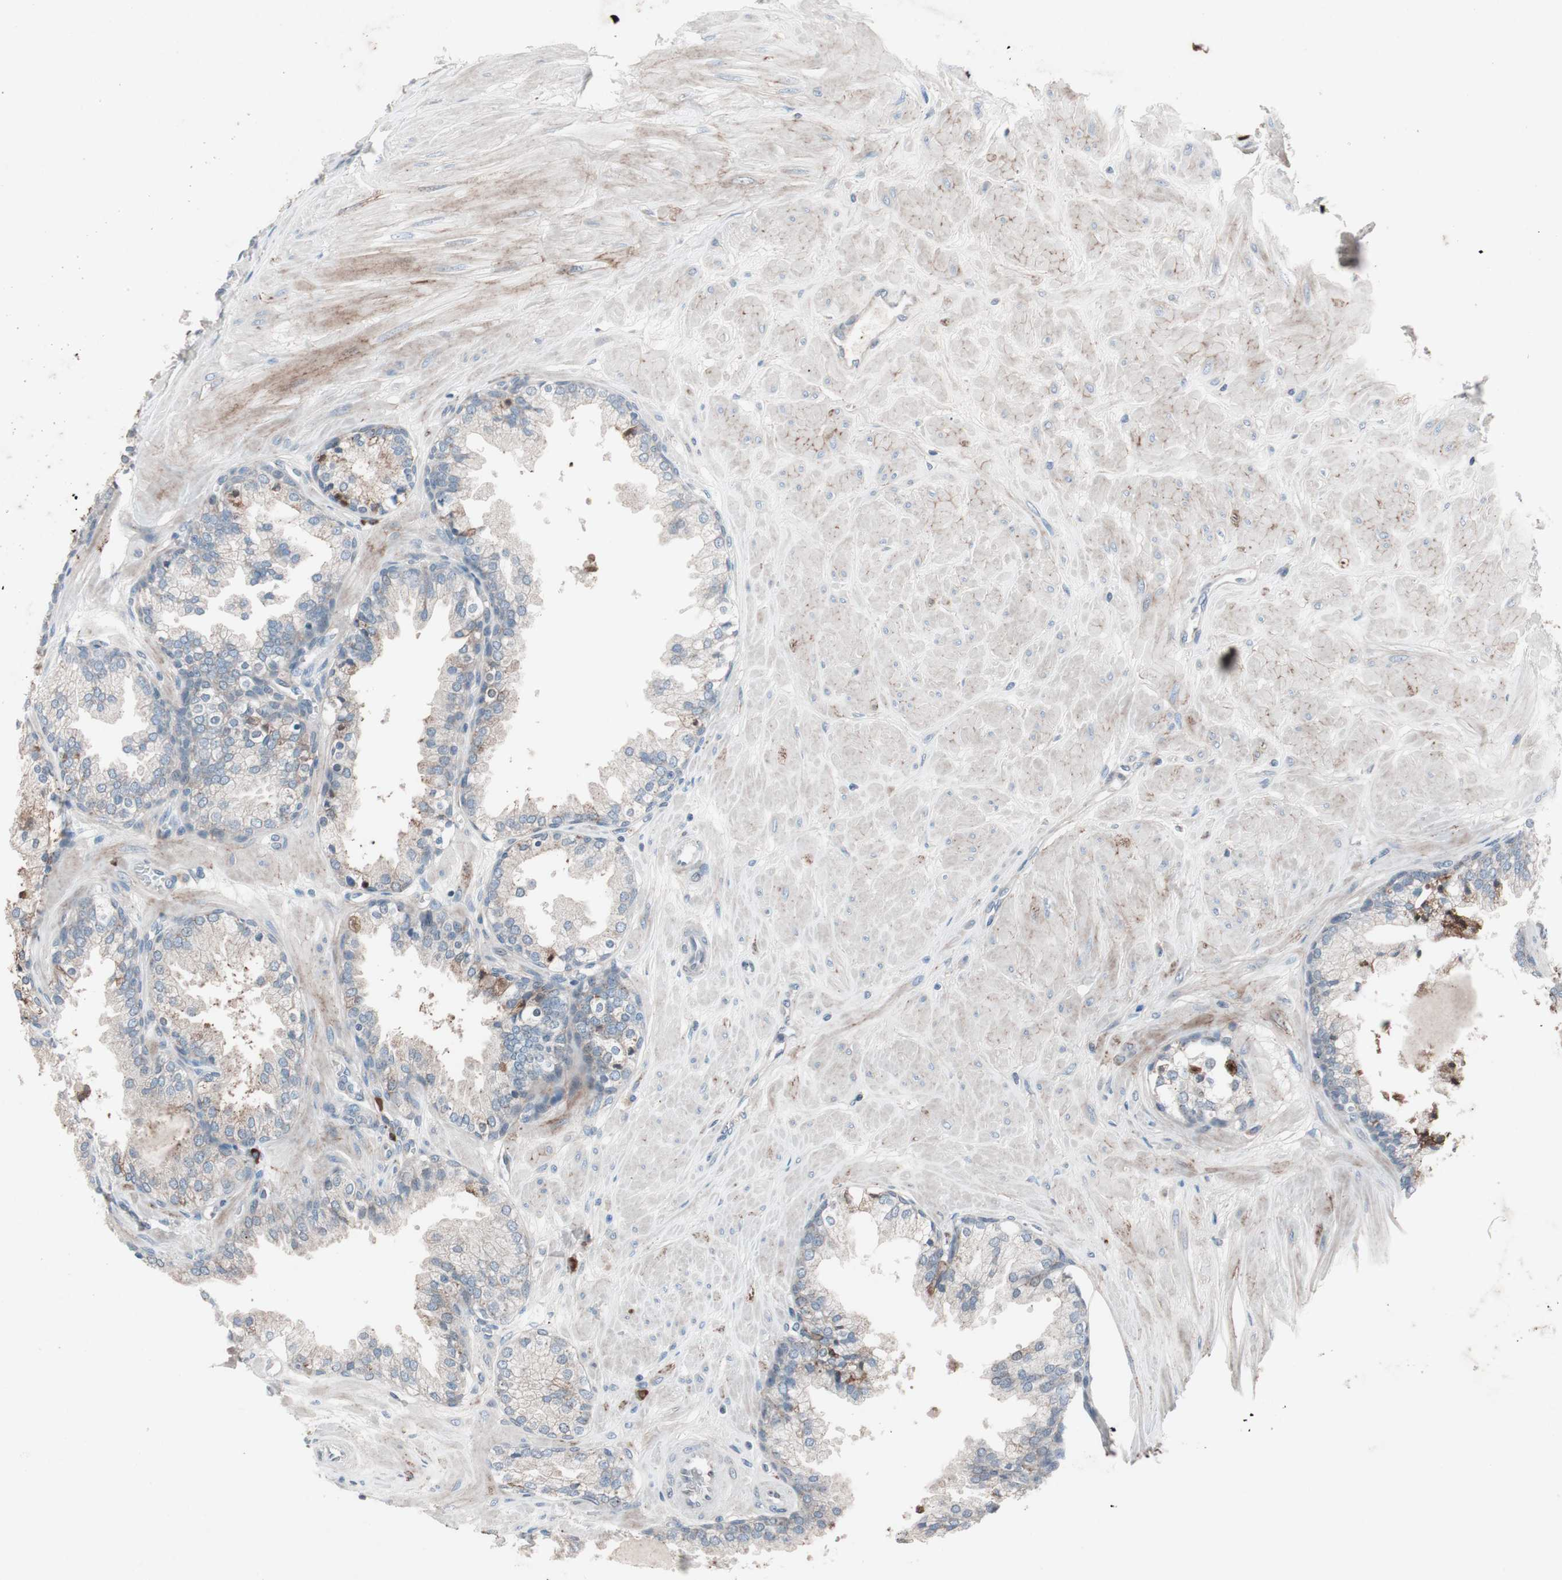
{"staining": {"intensity": "moderate", "quantity": "<25%", "location": "cytoplasmic/membranous"}, "tissue": "prostate", "cell_type": "Glandular cells", "image_type": "normal", "snomed": [{"axis": "morphology", "description": "Normal tissue, NOS"}, {"axis": "topography", "description": "Prostate"}], "caption": "Immunohistochemical staining of unremarkable prostate shows low levels of moderate cytoplasmic/membranous expression in approximately <25% of glandular cells. (Brightfield microscopy of DAB IHC at high magnification).", "gene": "GRB7", "patient": {"sex": "male", "age": 51}}